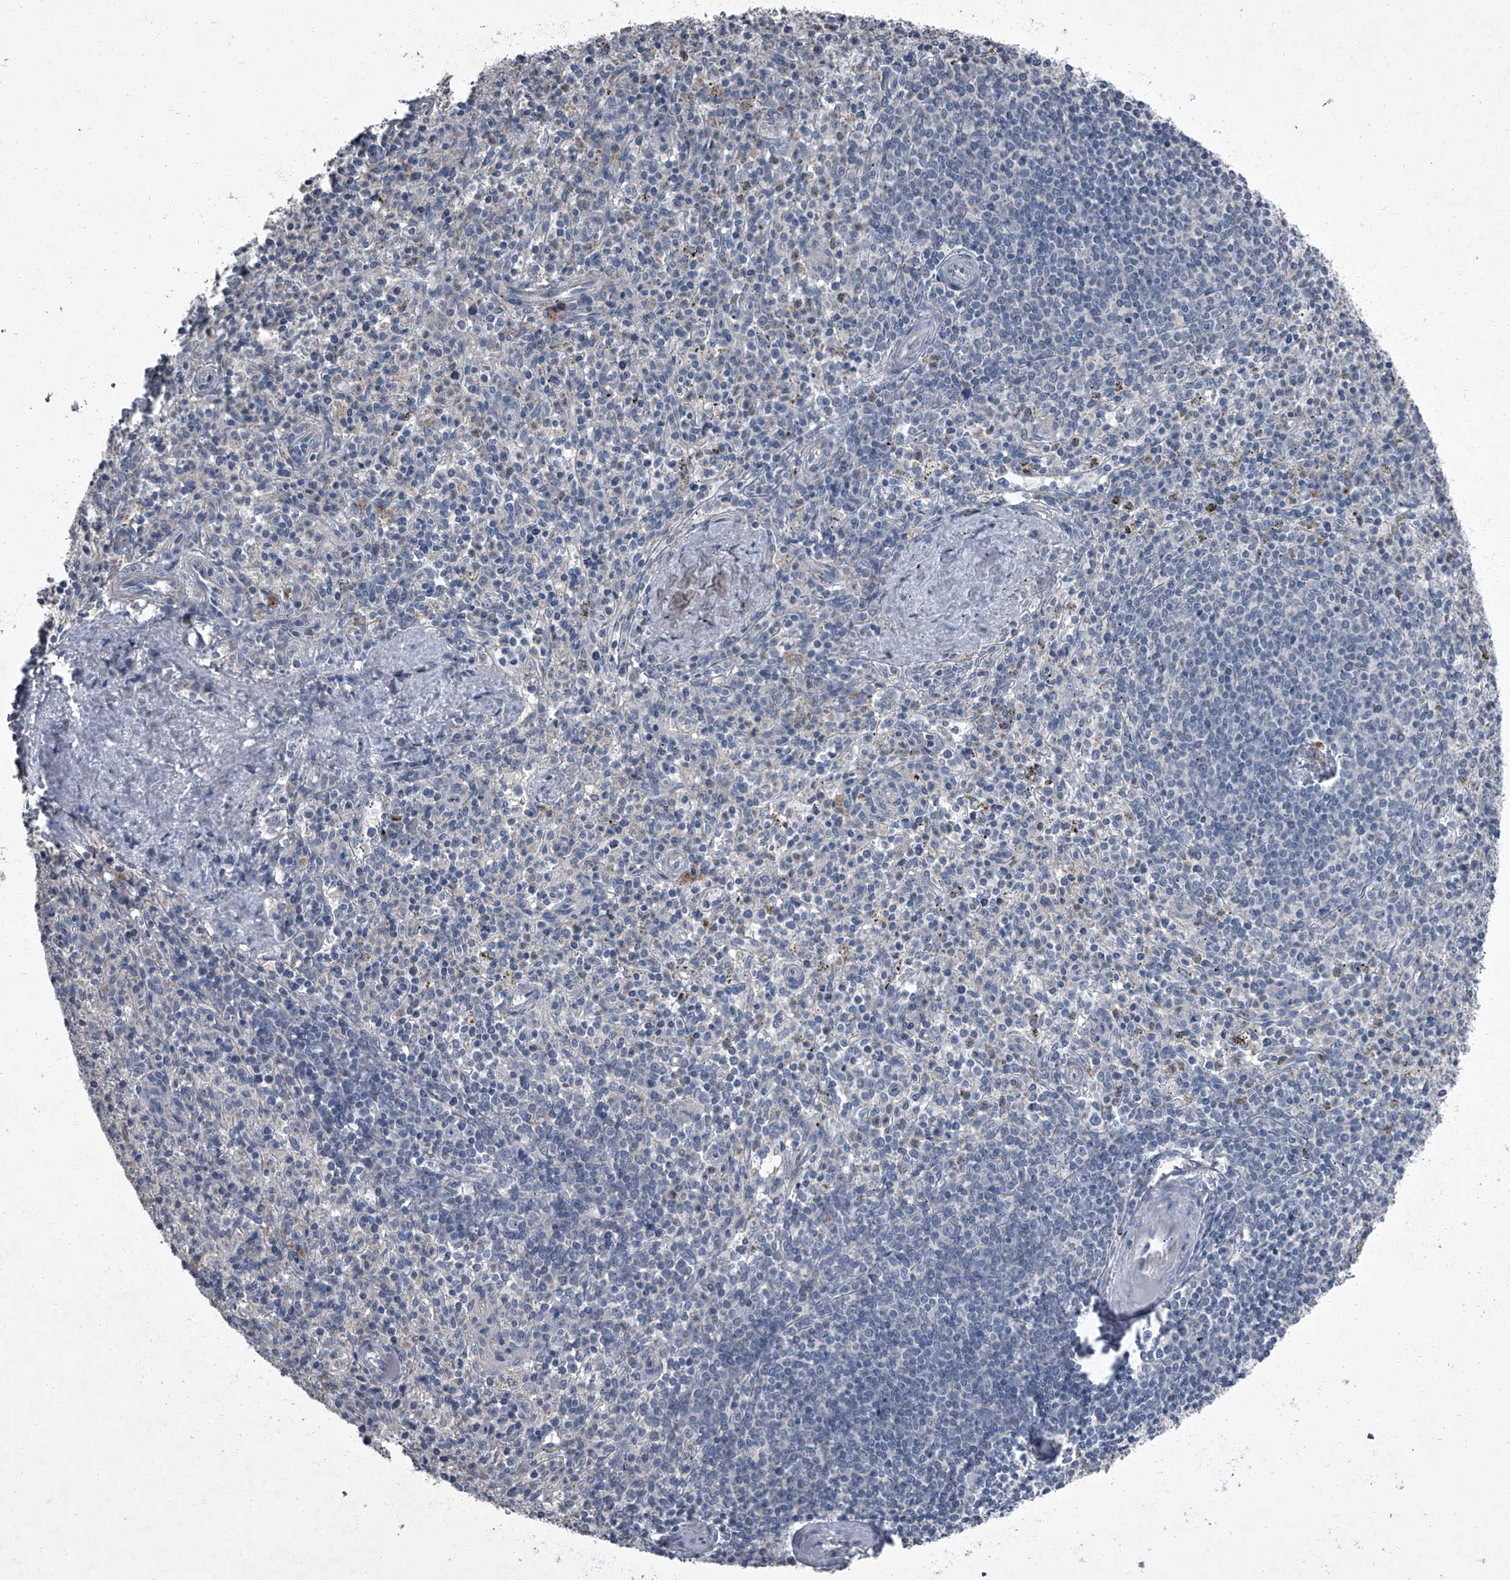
{"staining": {"intensity": "negative", "quantity": "none", "location": "none"}, "tissue": "spleen", "cell_type": "Cells in red pulp", "image_type": "normal", "snomed": [{"axis": "morphology", "description": "Normal tissue, NOS"}, {"axis": "topography", "description": "Spleen"}], "caption": "This is an immunohistochemistry (IHC) histopathology image of benign human spleen. There is no positivity in cells in red pulp.", "gene": "HEPHL1", "patient": {"sex": "male", "age": 72}}